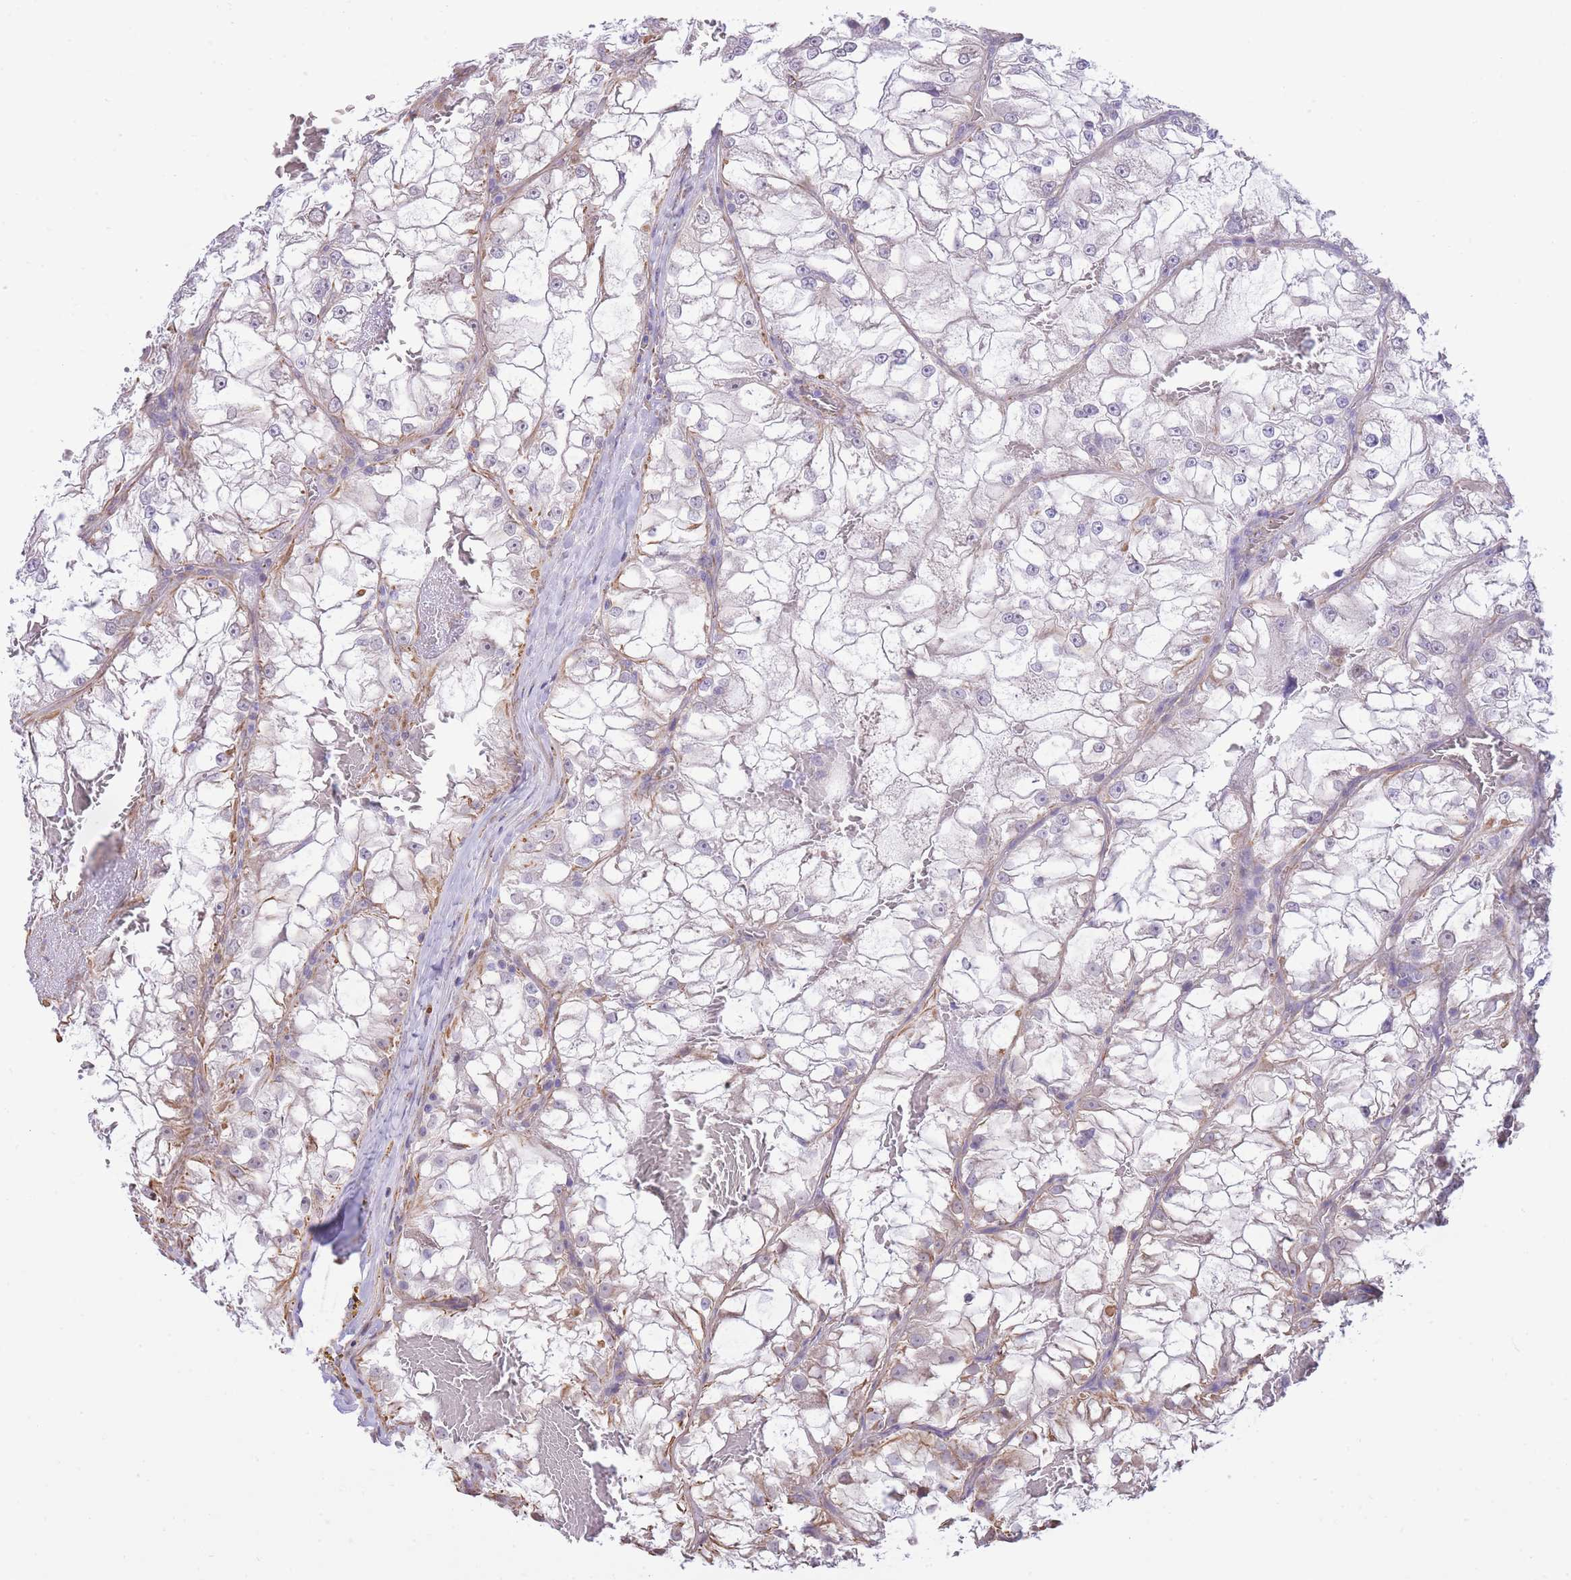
{"staining": {"intensity": "negative", "quantity": "none", "location": "none"}, "tissue": "renal cancer", "cell_type": "Tumor cells", "image_type": "cancer", "snomed": [{"axis": "morphology", "description": "Adenocarcinoma, NOS"}, {"axis": "topography", "description": "Kidney"}], "caption": "Adenocarcinoma (renal) was stained to show a protein in brown. There is no significant staining in tumor cells.", "gene": "PSG8", "patient": {"sex": "female", "age": 72}}